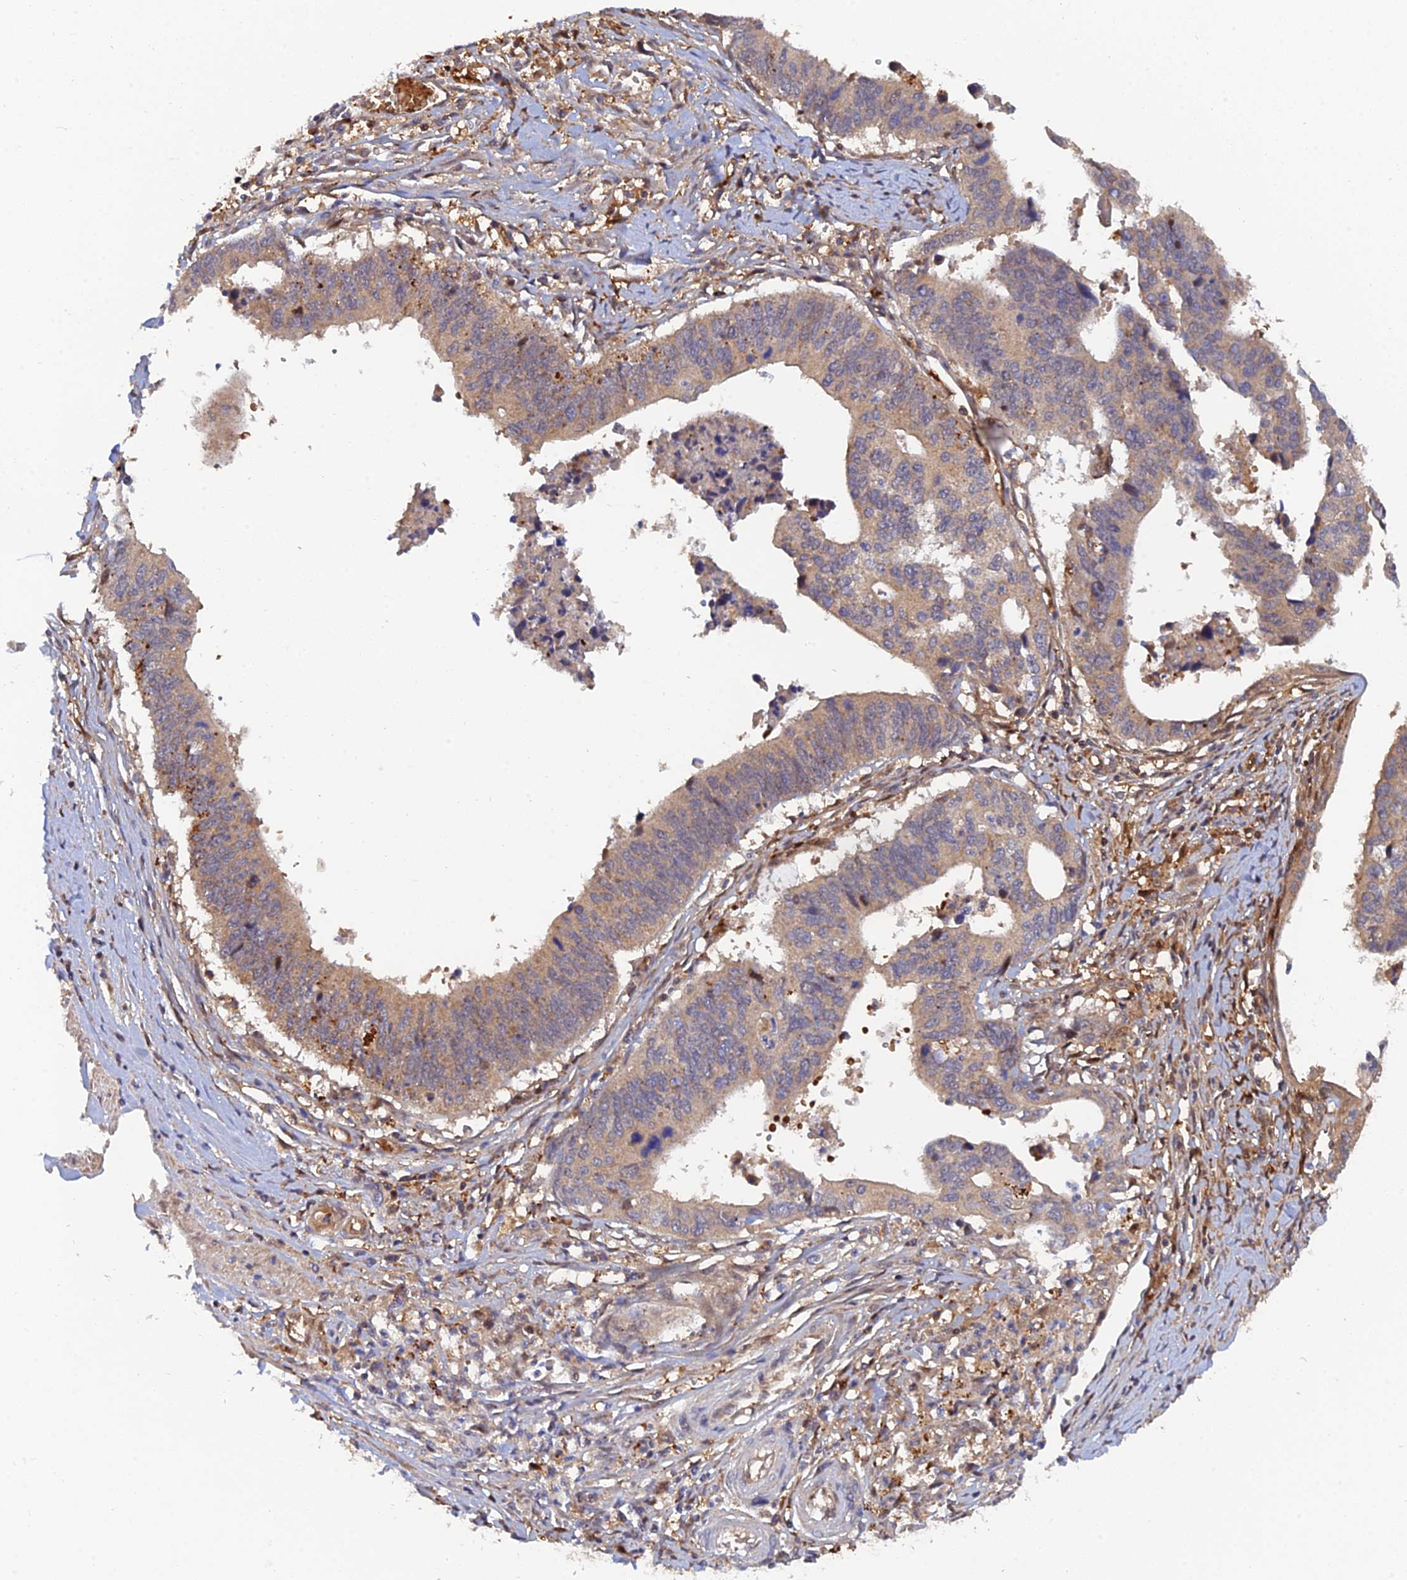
{"staining": {"intensity": "moderate", "quantity": "25%-75%", "location": "cytoplasmic/membranous"}, "tissue": "stomach cancer", "cell_type": "Tumor cells", "image_type": "cancer", "snomed": [{"axis": "morphology", "description": "Adenocarcinoma, NOS"}, {"axis": "topography", "description": "Stomach"}], "caption": "A brown stain labels moderate cytoplasmic/membranous staining of a protein in human adenocarcinoma (stomach) tumor cells.", "gene": "ARL2BP", "patient": {"sex": "male", "age": 59}}